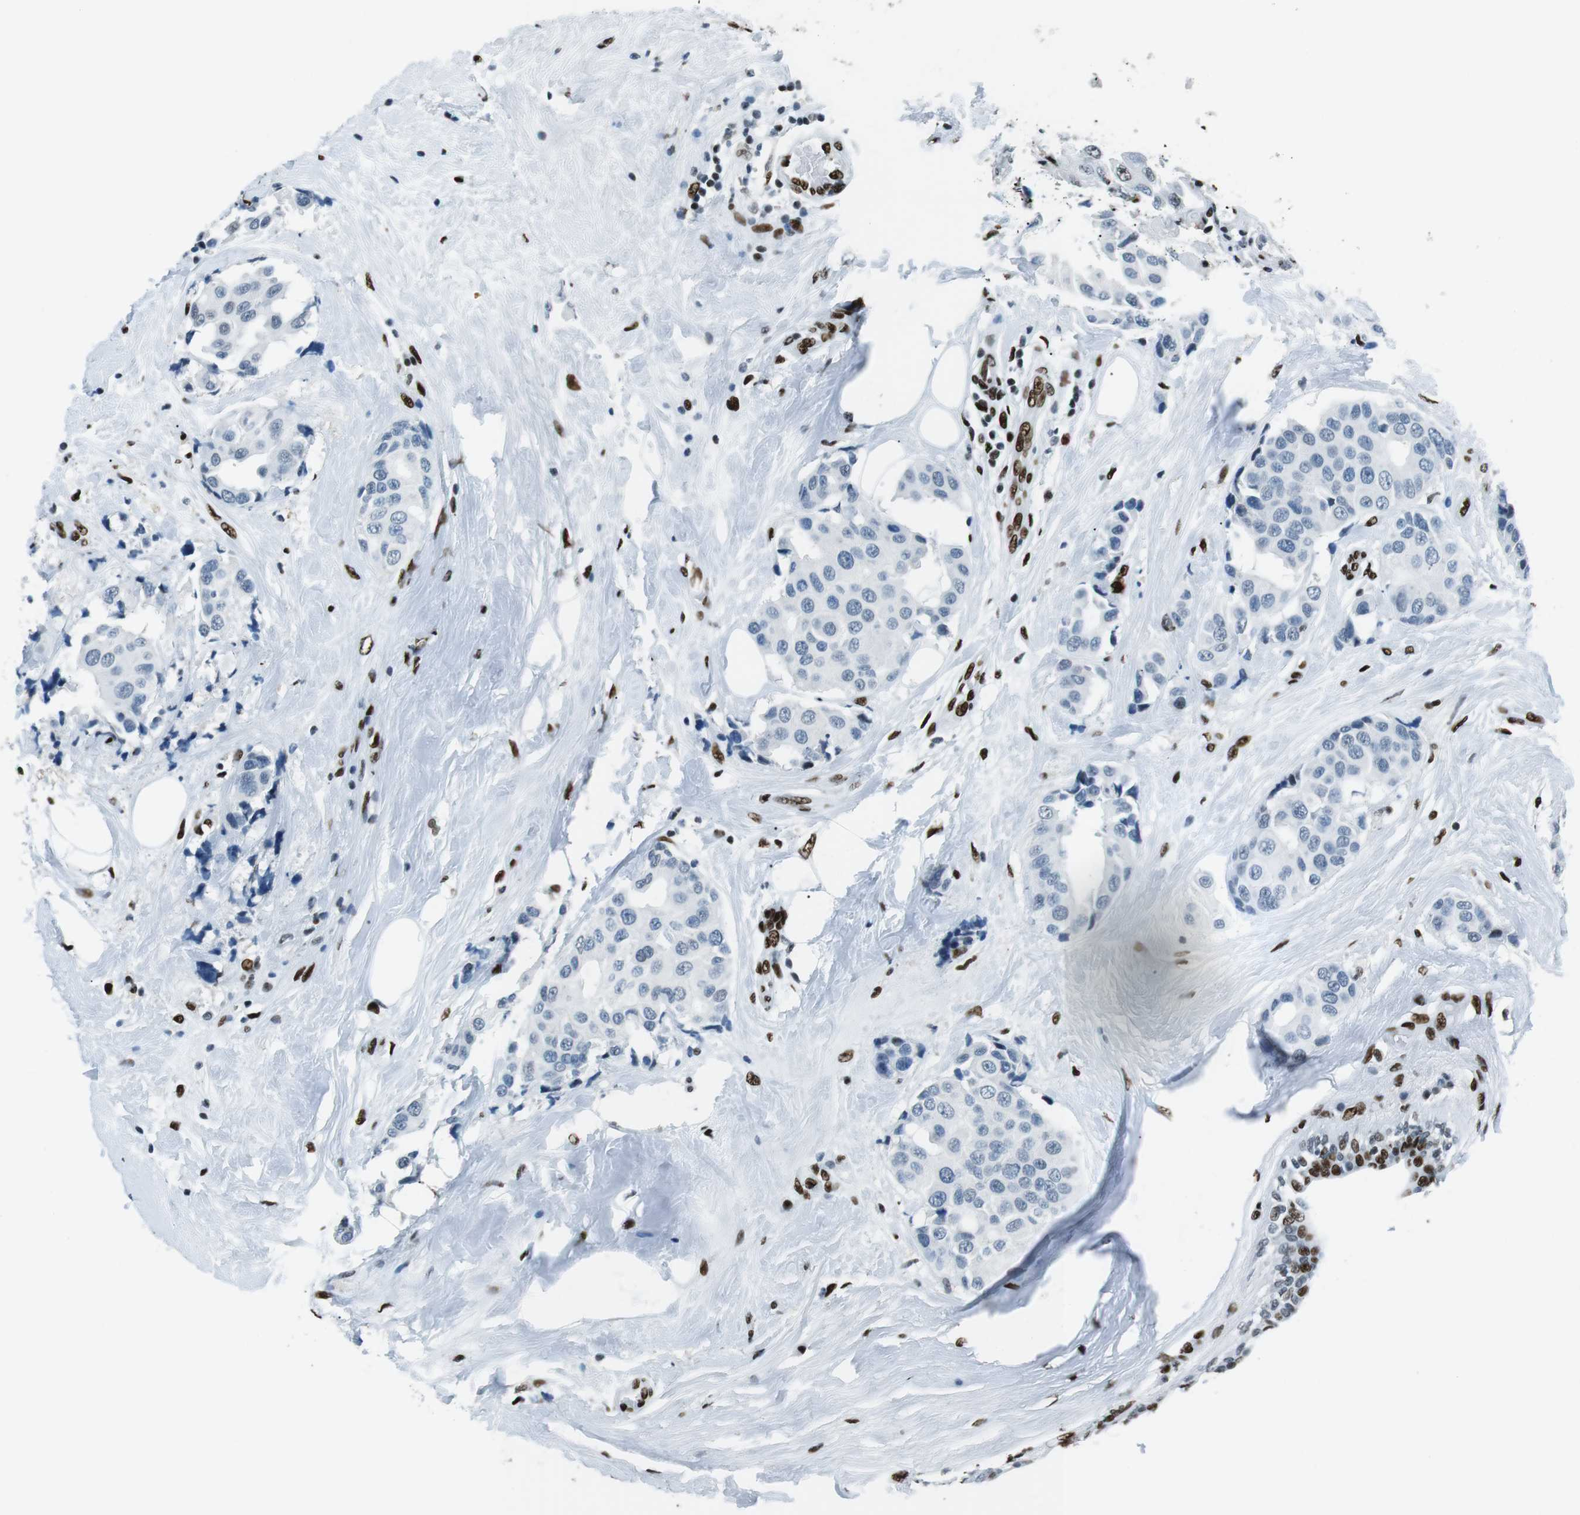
{"staining": {"intensity": "negative", "quantity": "none", "location": "none"}, "tissue": "breast cancer", "cell_type": "Tumor cells", "image_type": "cancer", "snomed": [{"axis": "morphology", "description": "Normal tissue, NOS"}, {"axis": "morphology", "description": "Duct carcinoma"}, {"axis": "topography", "description": "Breast"}], "caption": "High power microscopy histopathology image of an IHC micrograph of breast cancer, revealing no significant staining in tumor cells.", "gene": "PML", "patient": {"sex": "female", "age": 39}}